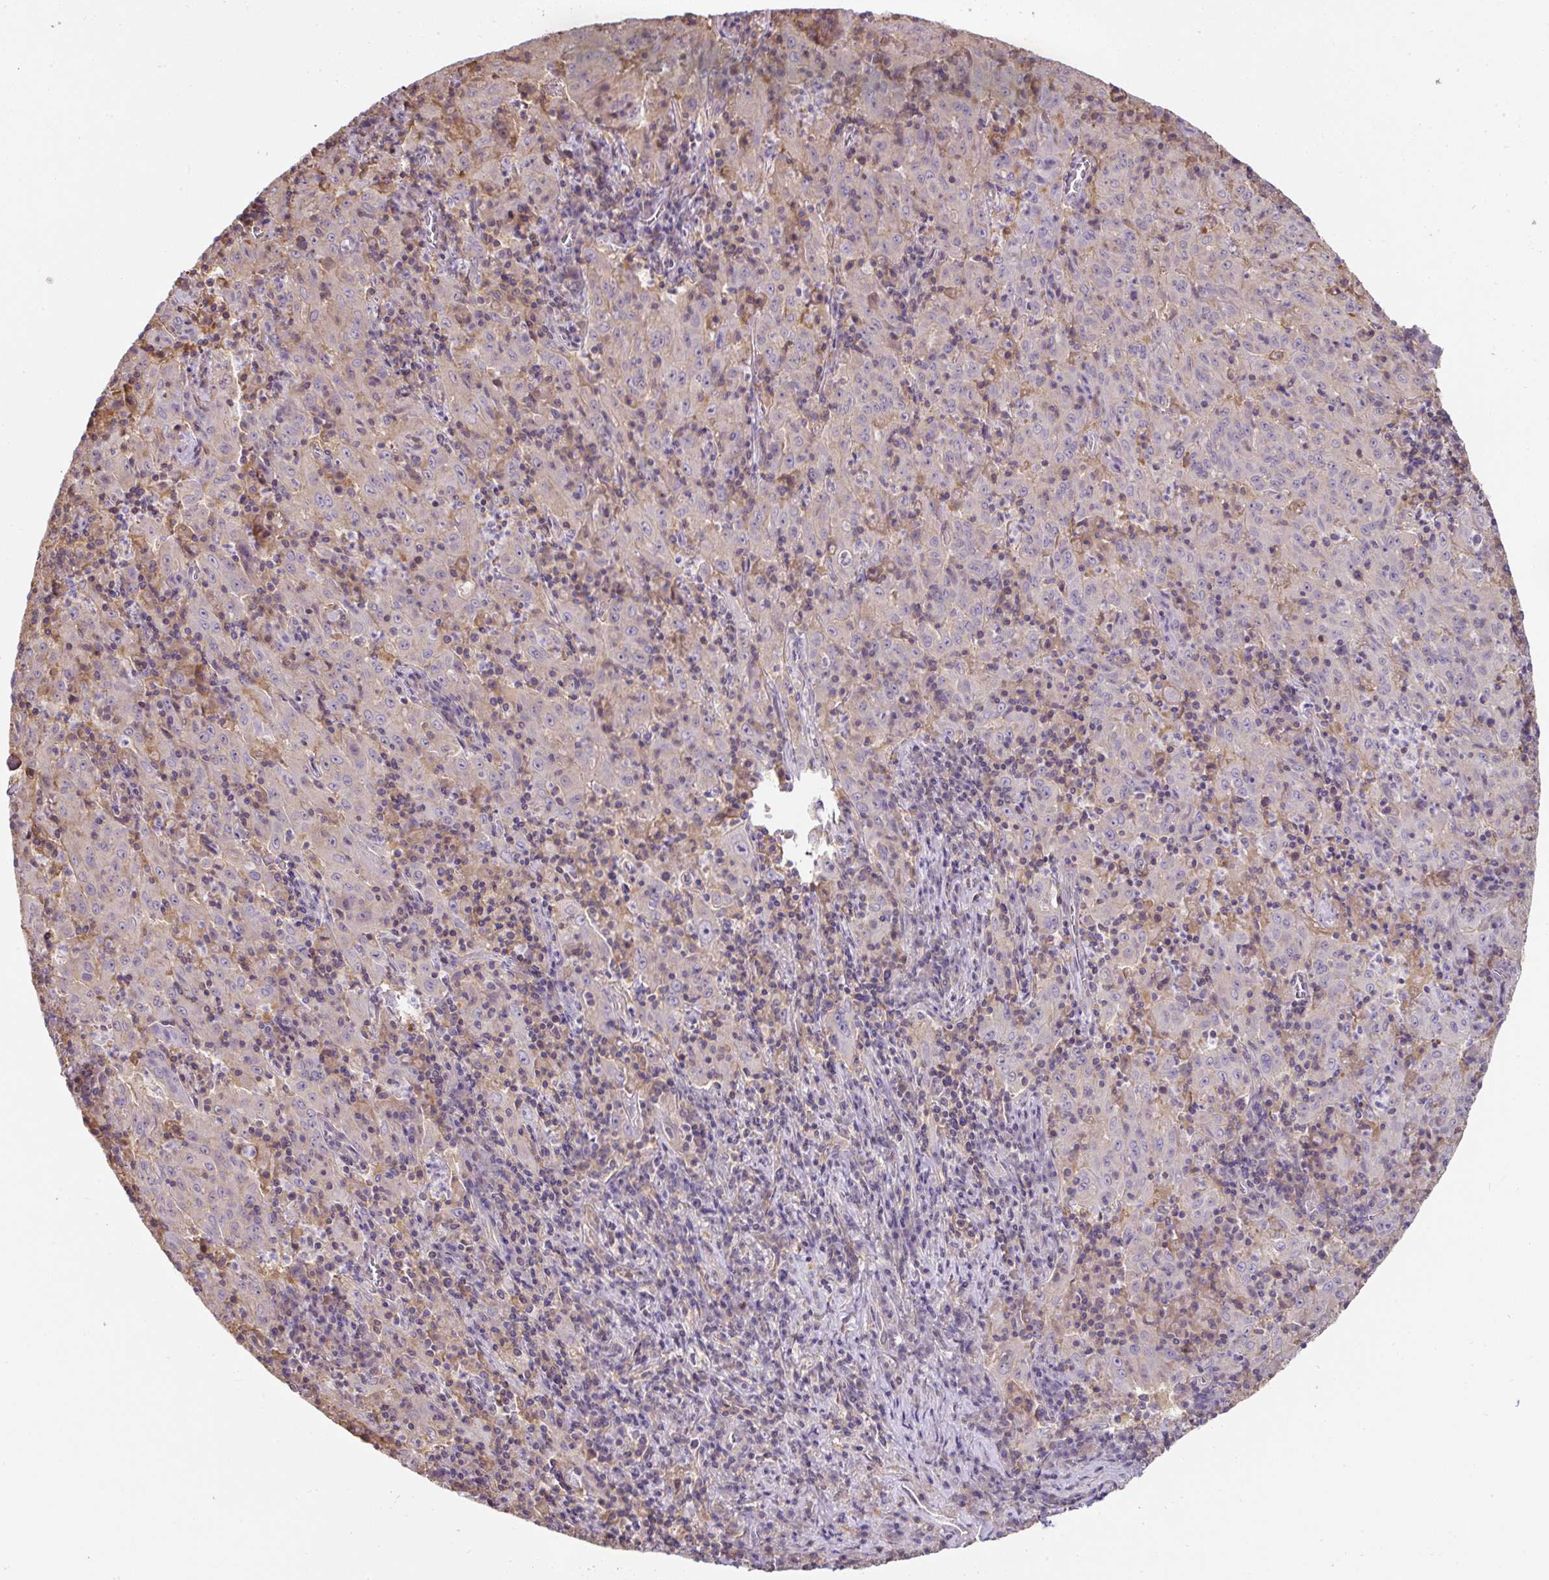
{"staining": {"intensity": "negative", "quantity": "none", "location": "none"}, "tissue": "pancreatic cancer", "cell_type": "Tumor cells", "image_type": "cancer", "snomed": [{"axis": "morphology", "description": "Adenocarcinoma, NOS"}, {"axis": "topography", "description": "Pancreas"}], "caption": "A high-resolution image shows immunohistochemistry staining of pancreatic cancer (adenocarcinoma), which displays no significant positivity in tumor cells. The staining is performed using DAB brown chromogen with nuclei counter-stained in using hematoxylin.", "gene": "ST13", "patient": {"sex": "male", "age": 63}}